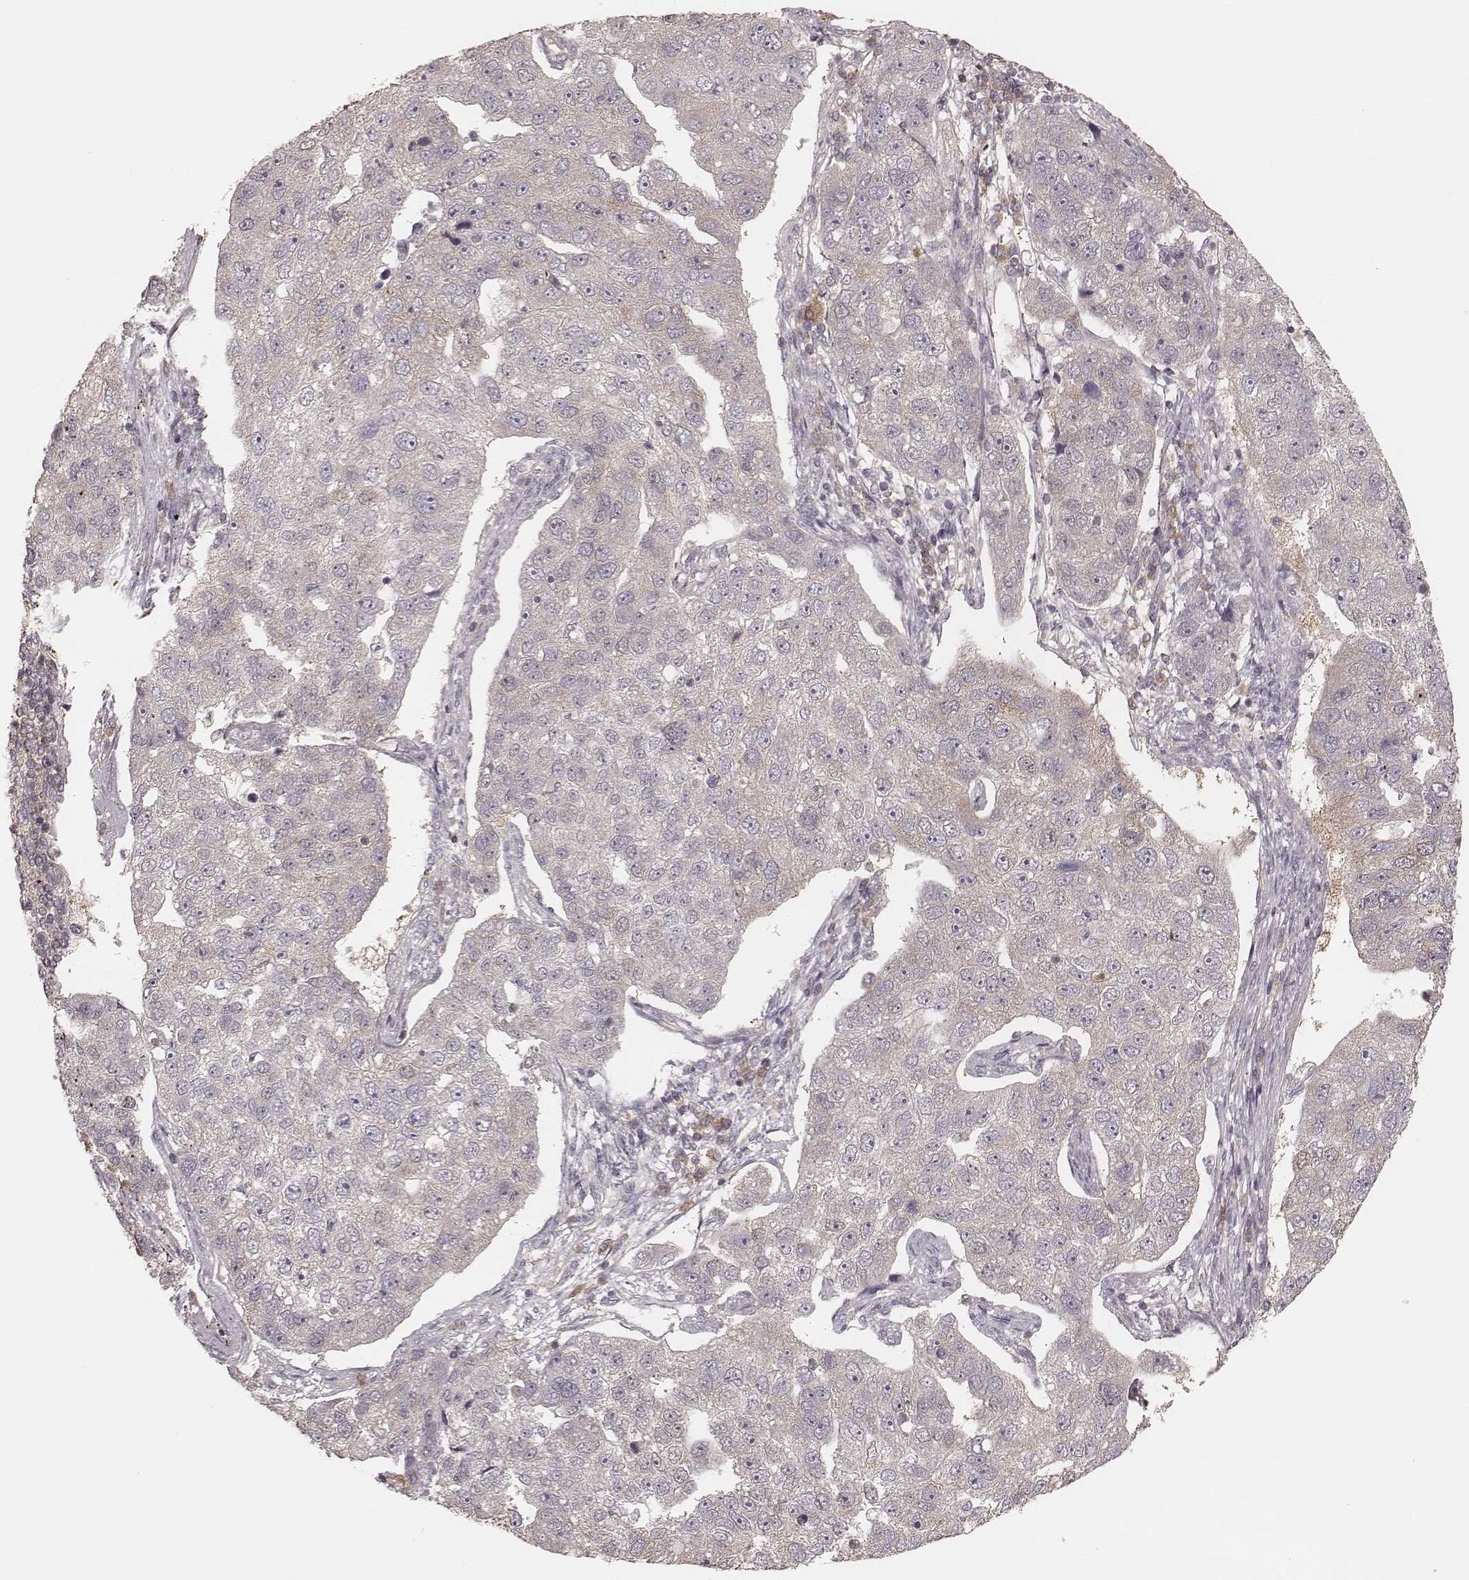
{"staining": {"intensity": "weak", "quantity": "<25%", "location": "cytoplasmic/membranous"}, "tissue": "pancreatic cancer", "cell_type": "Tumor cells", "image_type": "cancer", "snomed": [{"axis": "morphology", "description": "Adenocarcinoma, NOS"}, {"axis": "topography", "description": "Pancreas"}], "caption": "Adenocarcinoma (pancreatic) was stained to show a protein in brown. There is no significant positivity in tumor cells. Brightfield microscopy of immunohistochemistry (IHC) stained with DAB (brown) and hematoxylin (blue), captured at high magnification.", "gene": "CARS1", "patient": {"sex": "female", "age": 61}}